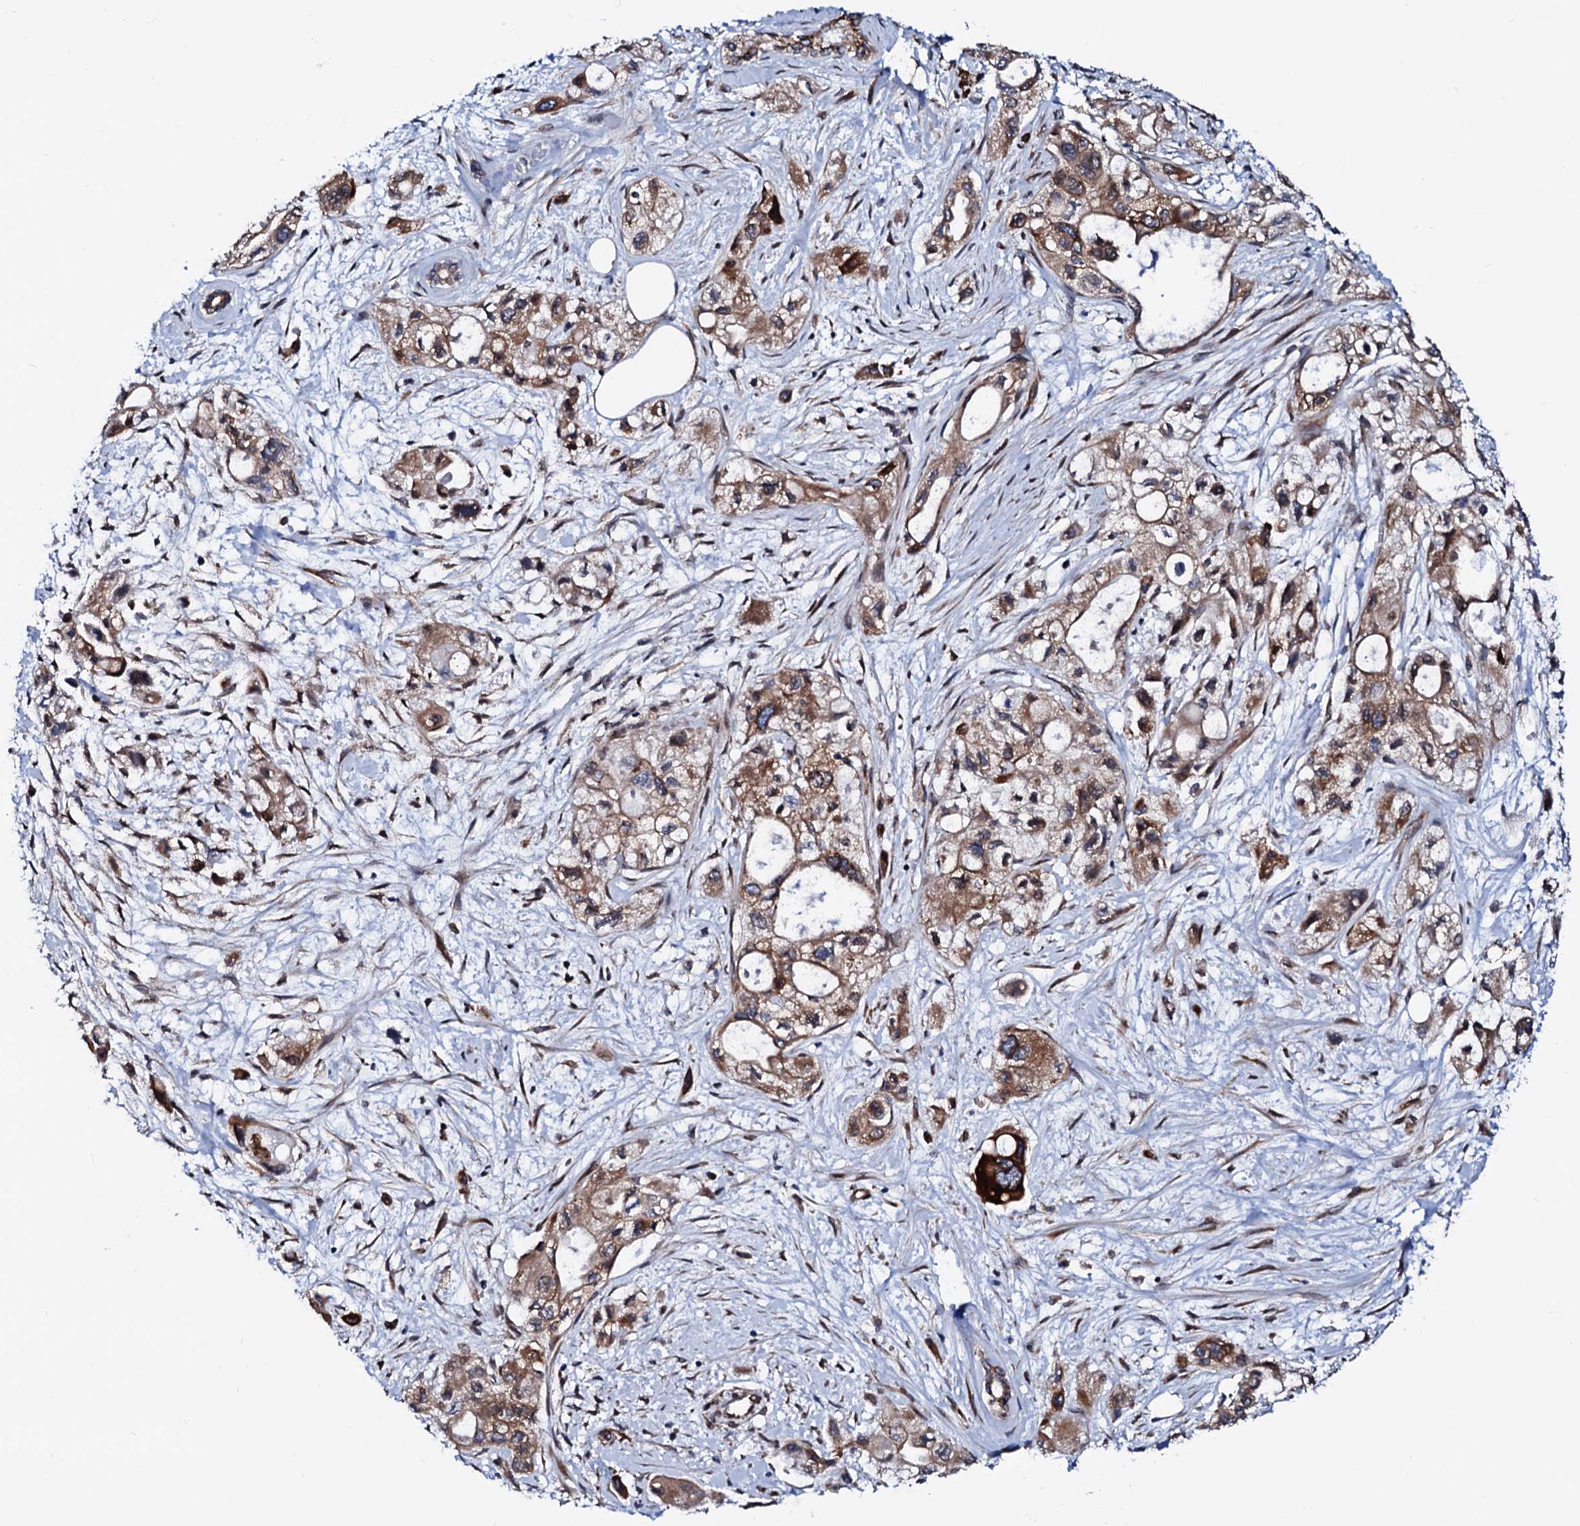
{"staining": {"intensity": "moderate", "quantity": ">75%", "location": "cytoplasmic/membranous"}, "tissue": "pancreatic cancer", "cell_type": "Tumor cells", "image_type": "cancer", "snomed": [{"axis": "morphology", "description": "Adenocarcinoma, NOS"}, {"axis": "topography", "description": "Pancreas"}], "caption": "Moderate cytoplasmic/membranous protein expression is present in approximately >75% of tumor cells in pancreatic cancer (adenocarcinoma). (DAB (3,3'-diaminobenzidine) = brown stain, brightfield microscopy at high magnification).", "gene": "TMCO3", "patient": {"sex": "male", "age": 75}}